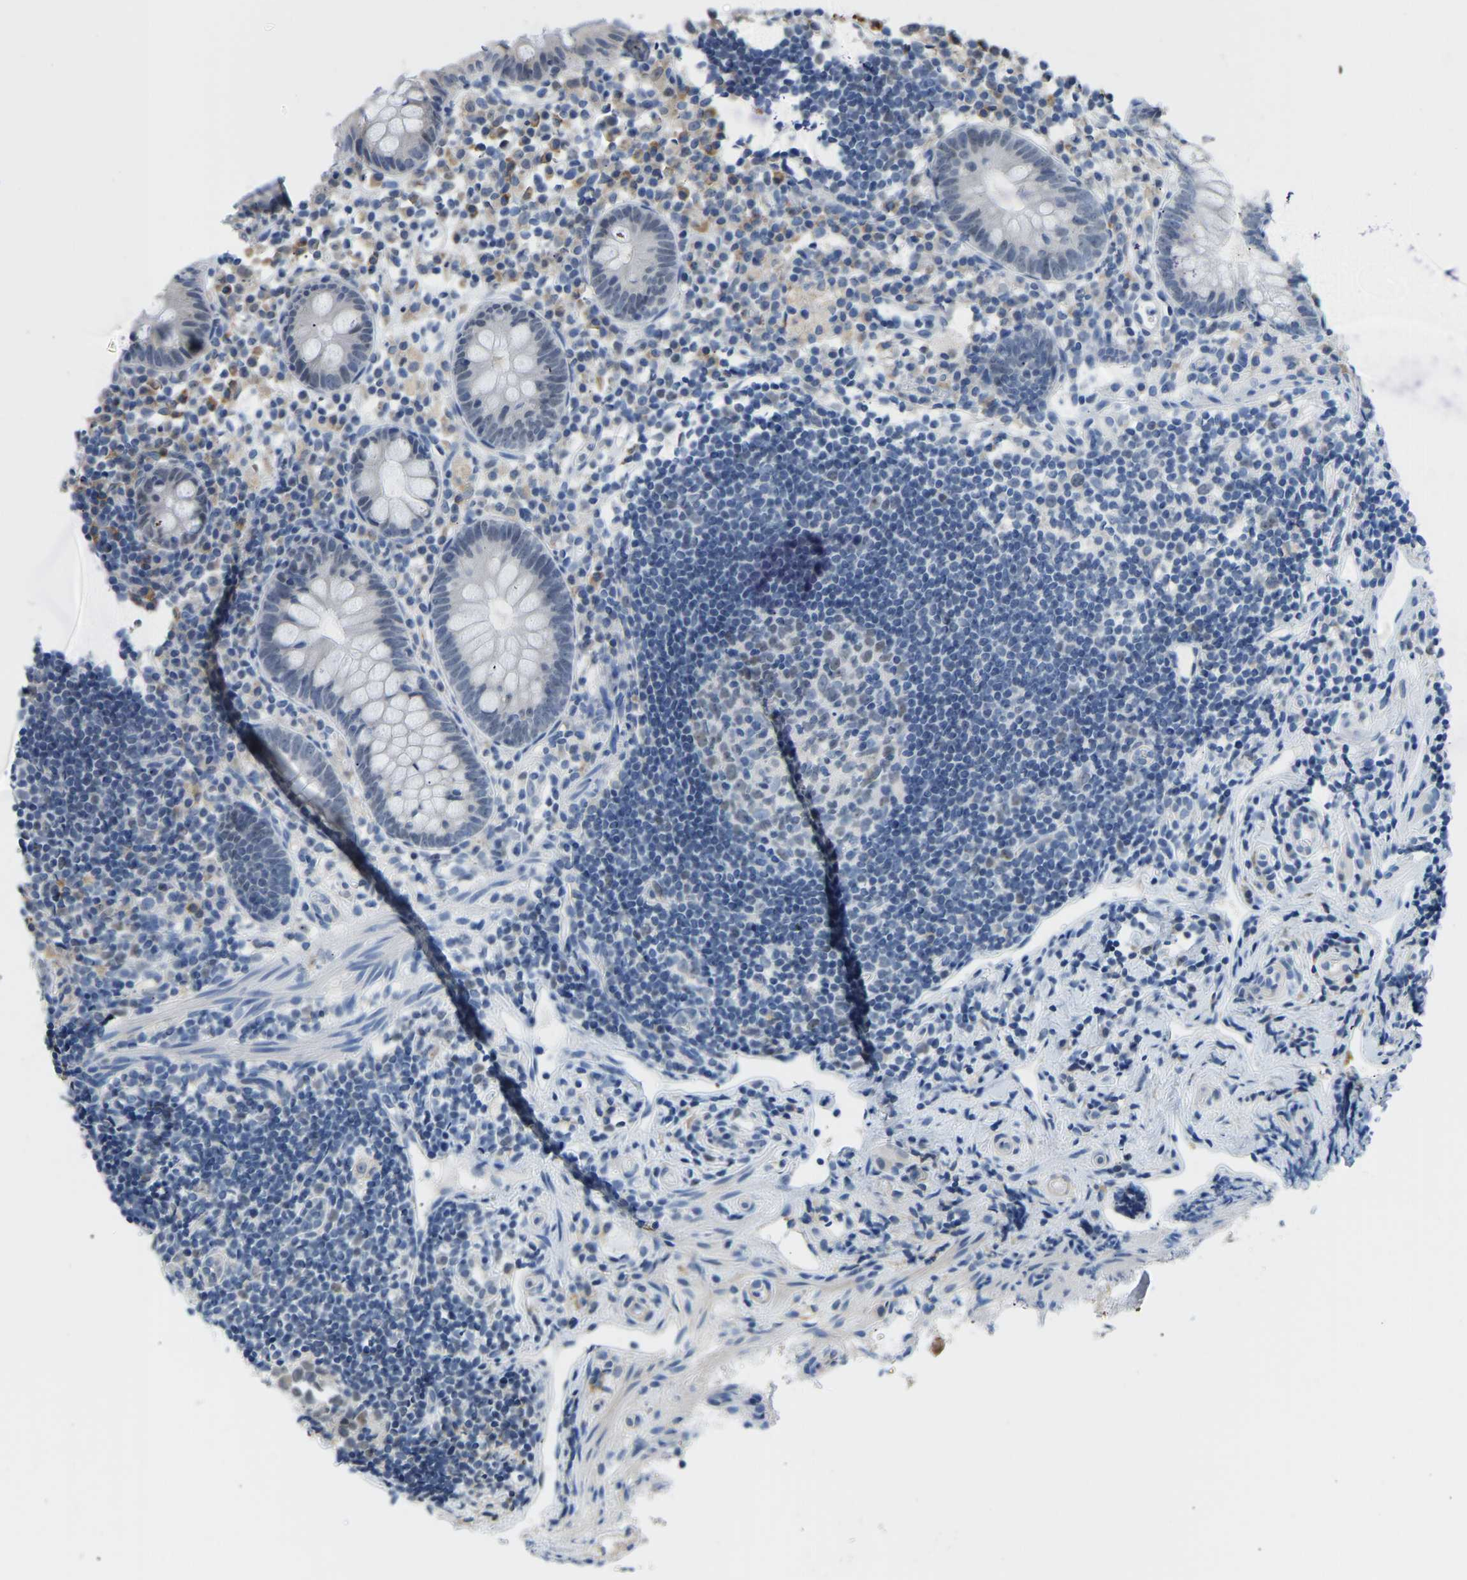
{"staining": {"intensity": "negative", "quantity": "none", "location": "none"}, "tissue": "appendix", "cell_type": "Glandular cells", "image_type": "normal", "snomed": [{"axis": "morphology", "description": "Normal tissue, NOS"}, {"axis": "topography", "description": "Appendix"}], "caption": "Unremarkable appendix was stained to show a protein in brown. There is no significant staining in glandular cells.", "gene": "VRK1", "patient": {"sex": "female", "age": 20}}